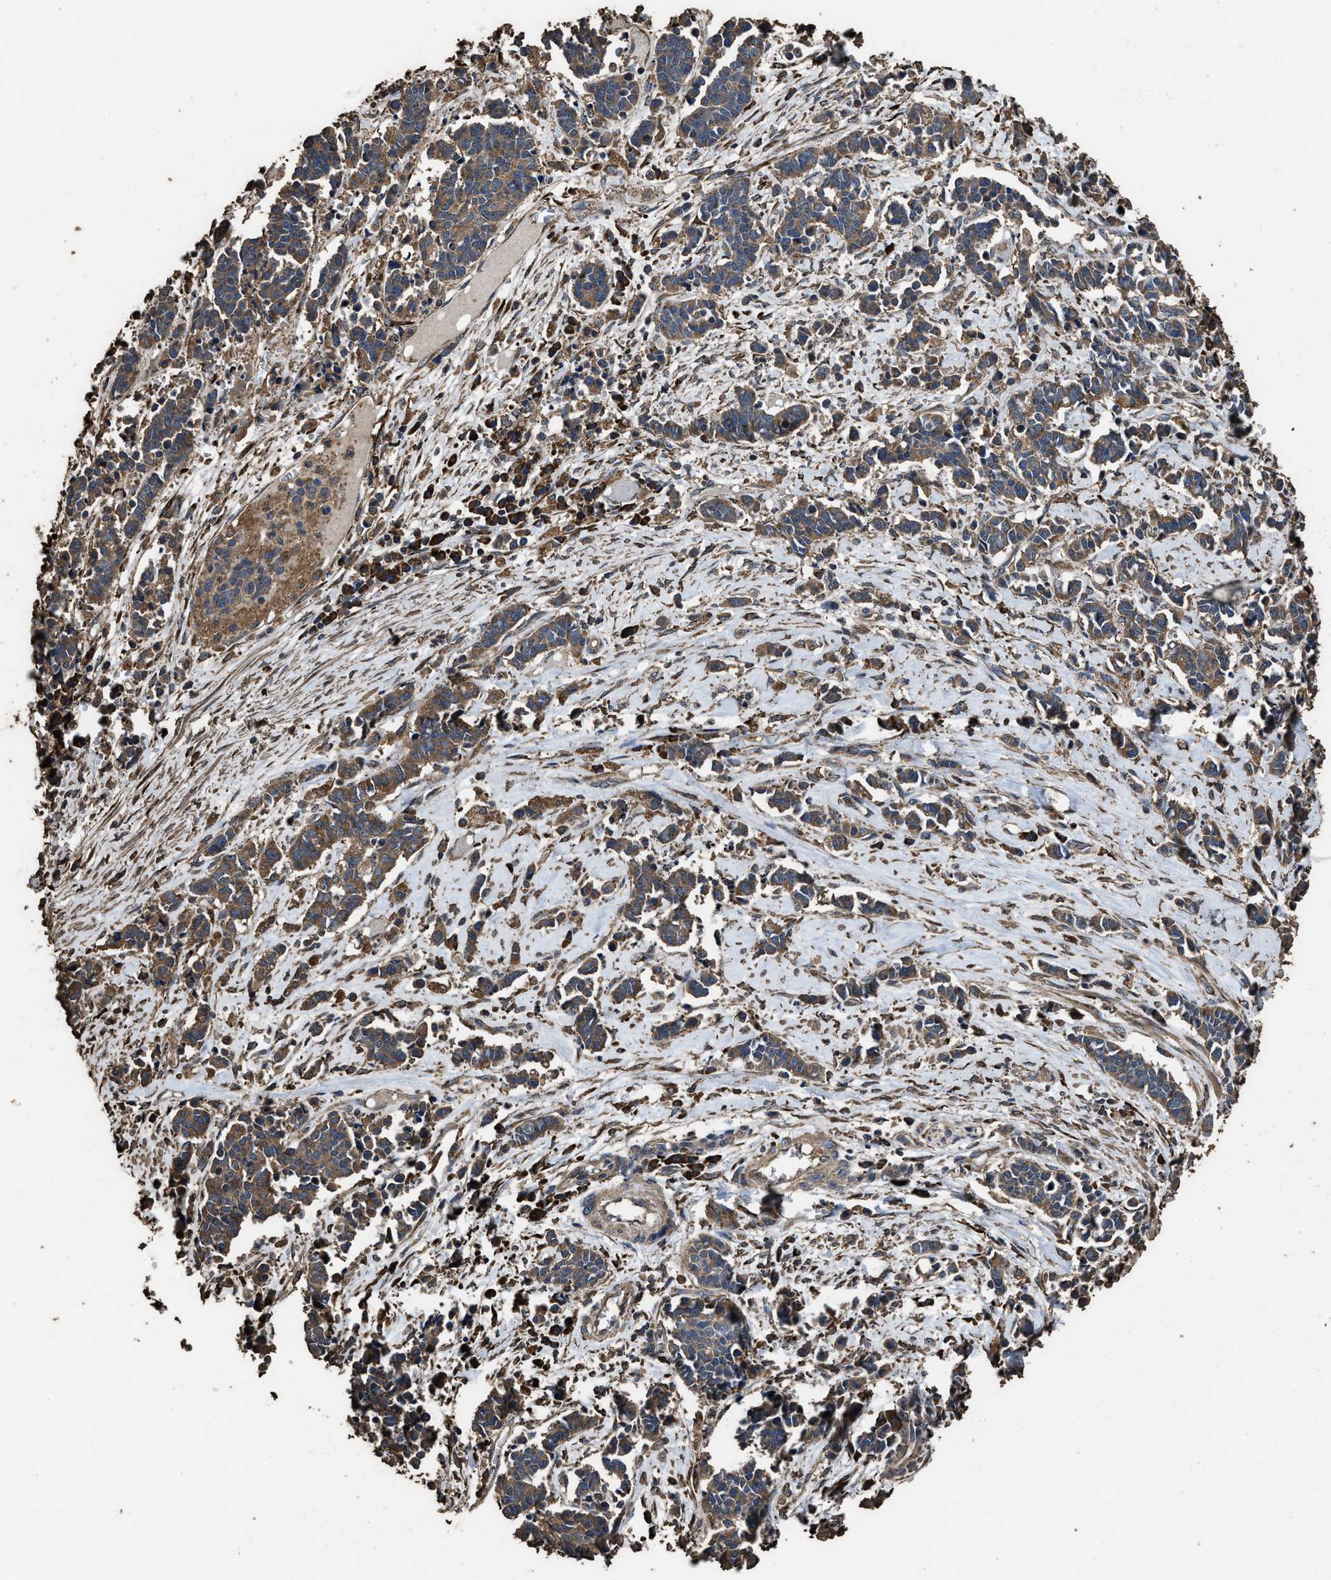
{"staining": {"intensity": "moderate", "quantity": ">75%", "location": "cytoplasmic/membranous"}, "tissue": "cervical cancer", "cell_type": "Tumor cells", "image_type": "cancer", "snomed": [{"axis": "morphology", "description": "Squamous cell carcinoma, NOS"}, {"axis": "topography", "description": "Cervix"}], "caption": "IHC (DAB) staining of cervical cancer shows moderate cytoplasmic/membranous protein expression in approximately >75% of tumor cells.", "gene": "ZMYND19", "patient": {"sex": "female", "age": 35}}